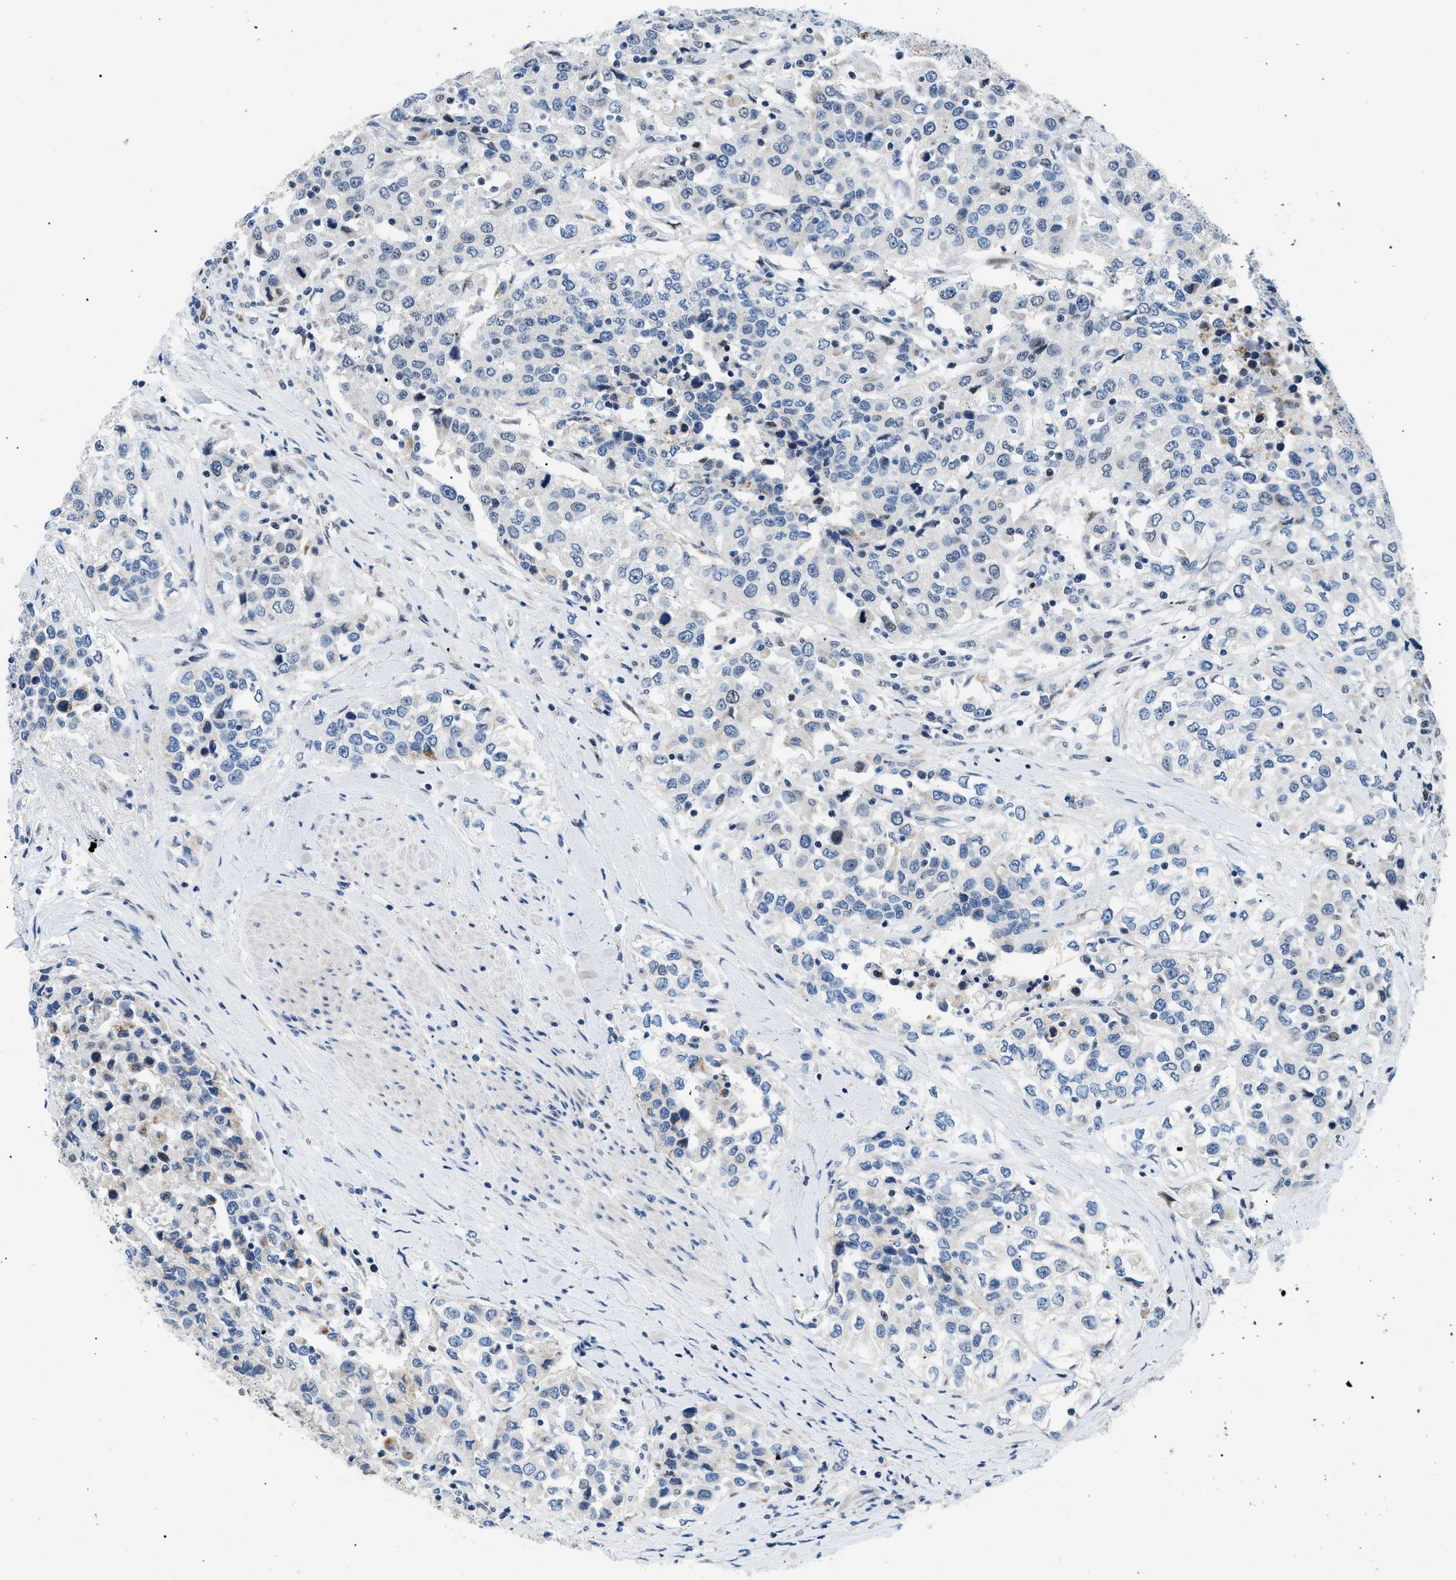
{"staining": {"intensity": "negative", "quantity": "none", "location": "none"}, "tissue": "urothelial cancer", "cell_type": "Tumor cells", "image_type": "cancer", "snomed": [{"axis": "morphology", "description": "Urothelial carcinoma, High grade"}, {"axis": "topography", "description": "Urinary bladder"}], "caption": "The micrograph demonstrates no significant staining in tumor cells of urothelial carcinoma (high-grade).", "gene": "SMARCC1", "patient": {"sex": "female", "age": 80}}